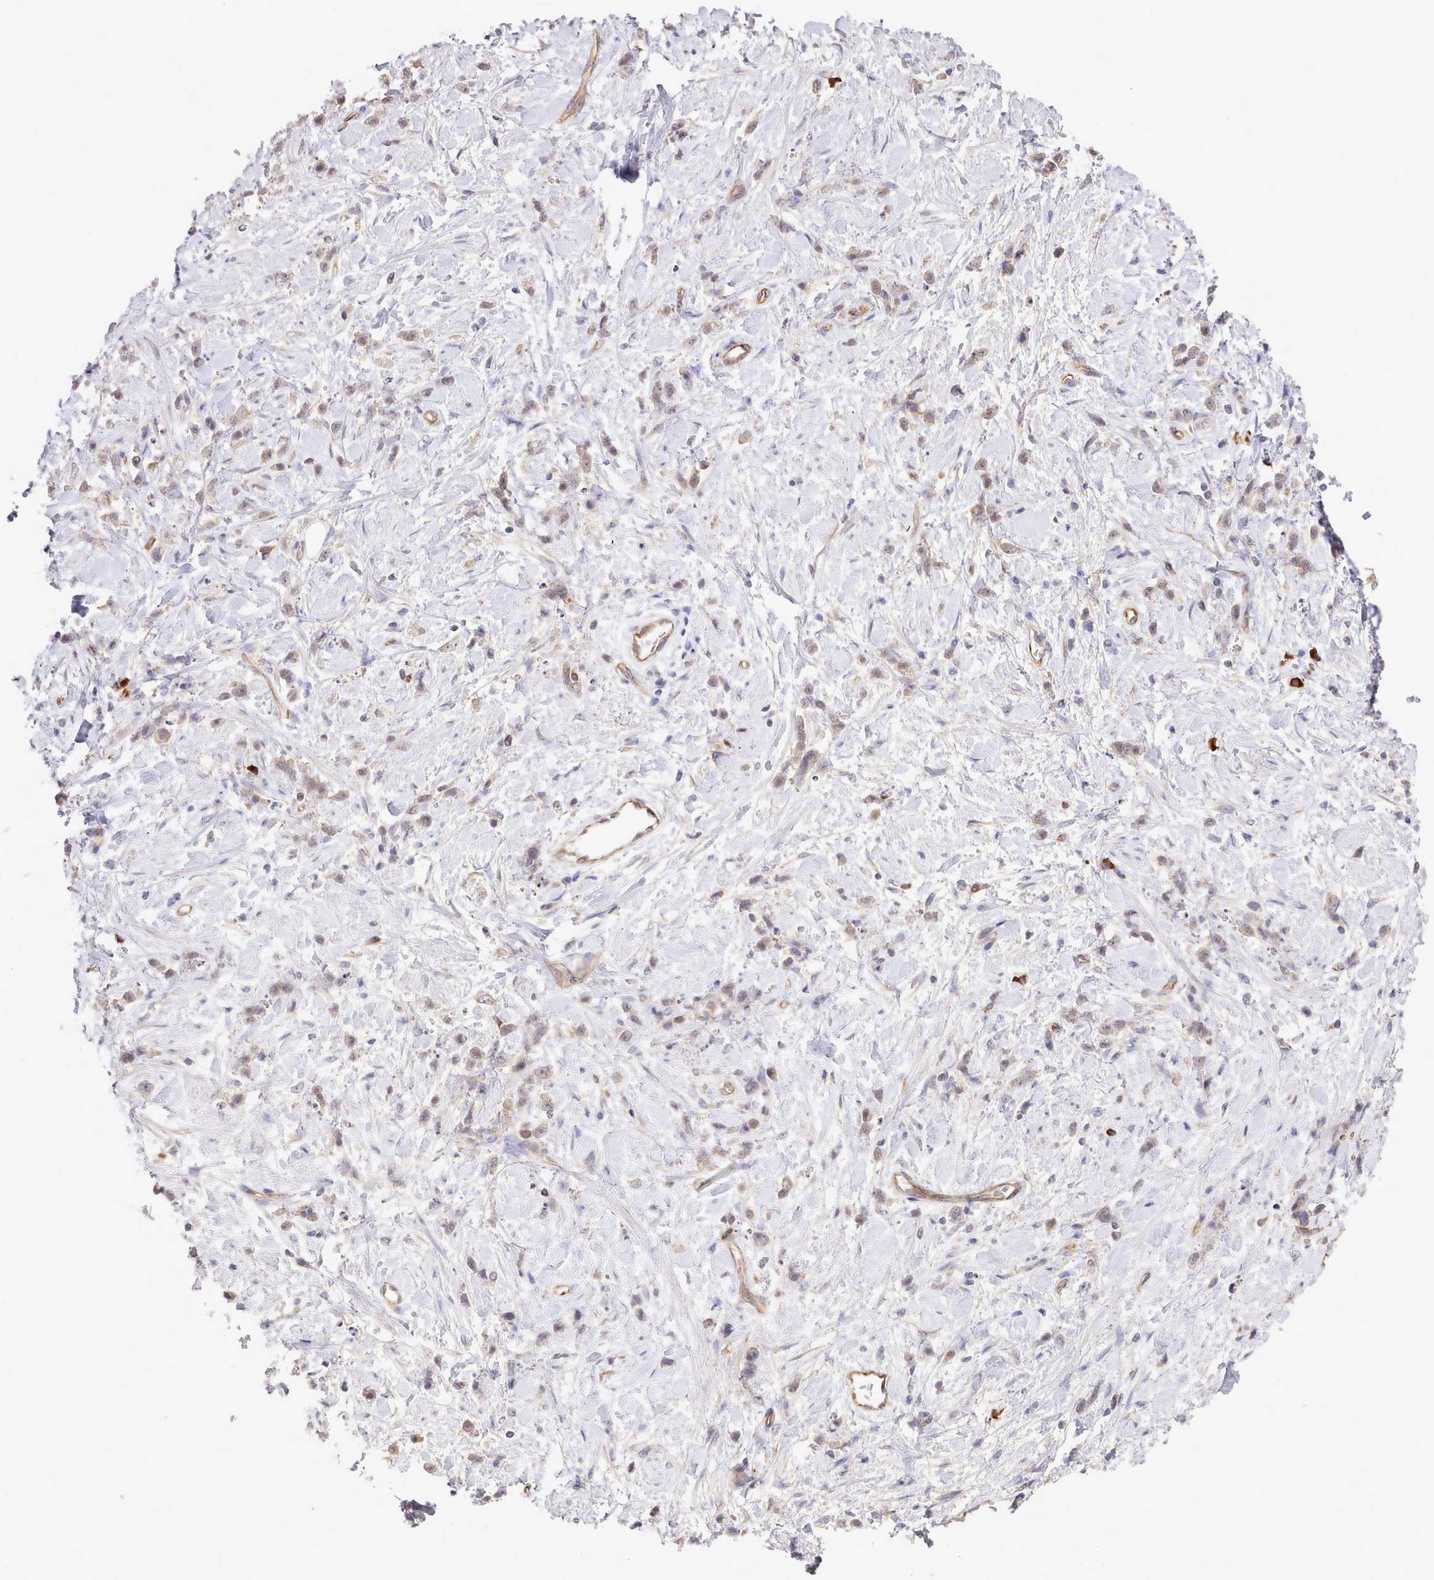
{"staining": {"intensity": "weak", "quantity": ">75%", "location": "cytoplasmic/membranous"}, "tissue": "stomach cancer", "cell_type": "Tumor cells", "image_type": "cancer", "snomed": [{"axis": "morphology", "description": "Adenocarcinoma, NOS"}, {"axis": "topography", "description": "Stomach"}], "caption": "Stomach adenocarcinoma stained with immunohistochemistry (IHC) shows weak cytoplasmic/membranous positivity in approximately >75% of tumor cells.", "gene": "ZC3H13", "patient": {"sex": "female", "age": 60}}